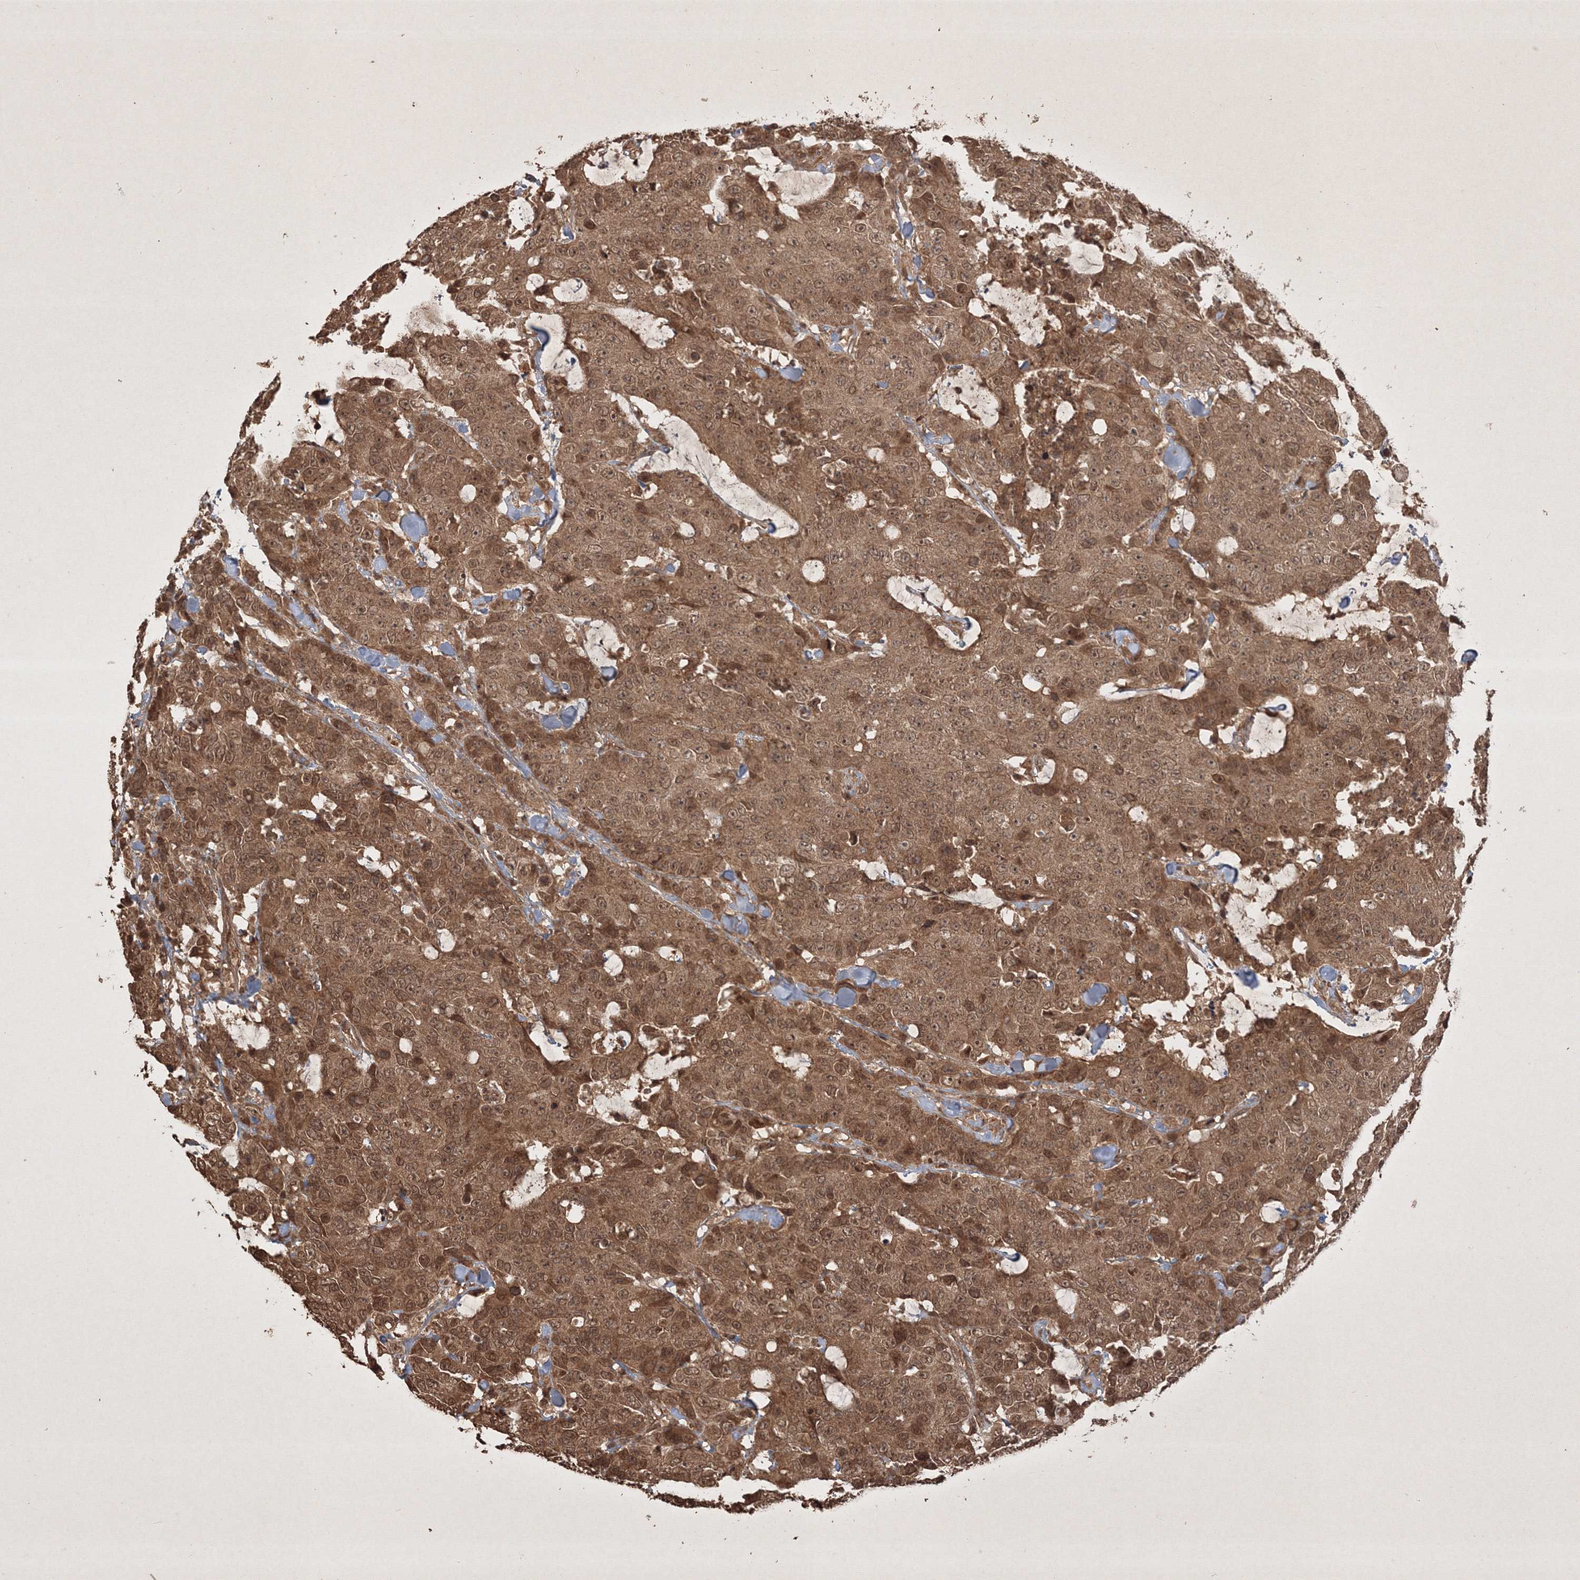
{"staining": {"intensity": "moderate", "quantity": ">75%", "location": "cytoplasmic/membranous,nuclear"}, "tissue": "colorectal cancer", "cell_type": "Tumor cells", "image_type": "cancer", "snomed": [{"axis": "morphology", "description": "Adenocarcinoma, NOS"}, {"axis": "topography", "description": "Colon"}], "caption": "Colorectal cancer was stained to show a protein in brown. There is medium levels of moderate cytoplasmic/membranous and nuclear staining in about >75% of tumor cells. The protein is stained brown, and the nuclei are stained in blue (DAB IHC with brightfield microscopy, high magnification).", "gene": "PELI3", "patient": {"sex": "female", "age": 86}}